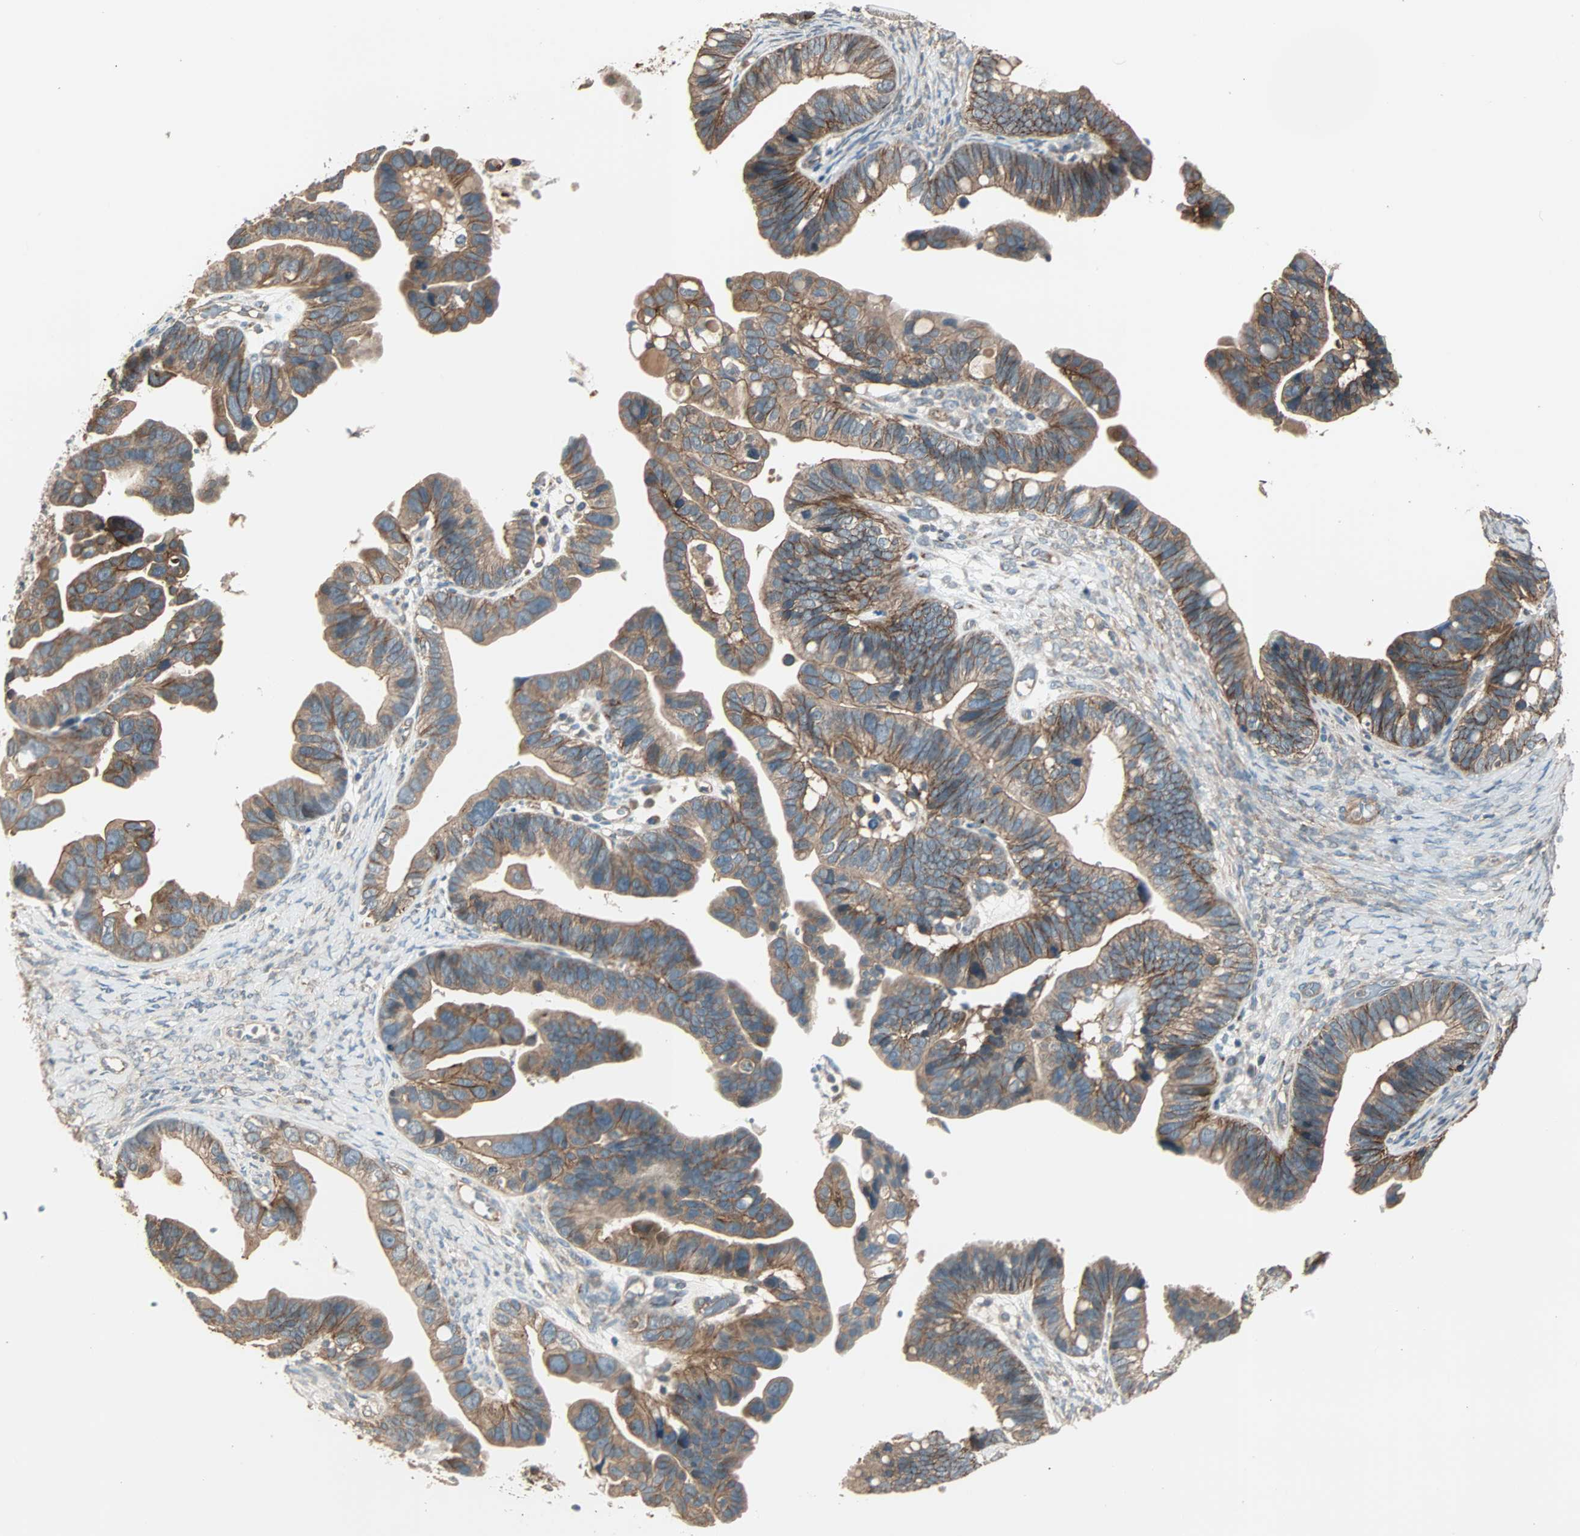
{"staining": {"intensity": "moderate", "quantity": ">75%", "location": "cytoplasmic/membranous"}, "tissue": "ovarian cancer", "cell_type": "Tumor cells", "image_type": "cancer", "snomed": [{"axis": "morphology", "description": "Cystadenocarcinoma, serous, NOS"}, {"axis": "topography", "description": "Ovary"}], "caption": "IHC (DAB (3,3'-diaminobenzidine)) staining of human serous cystadenocarcinoma (ovarian) reveals moderate cytoplasmic/membranous protein staining in approximately >75% of tumor cells.", "gene": "MAP3K21", "patient": {"sex": "female", "age": 56}}